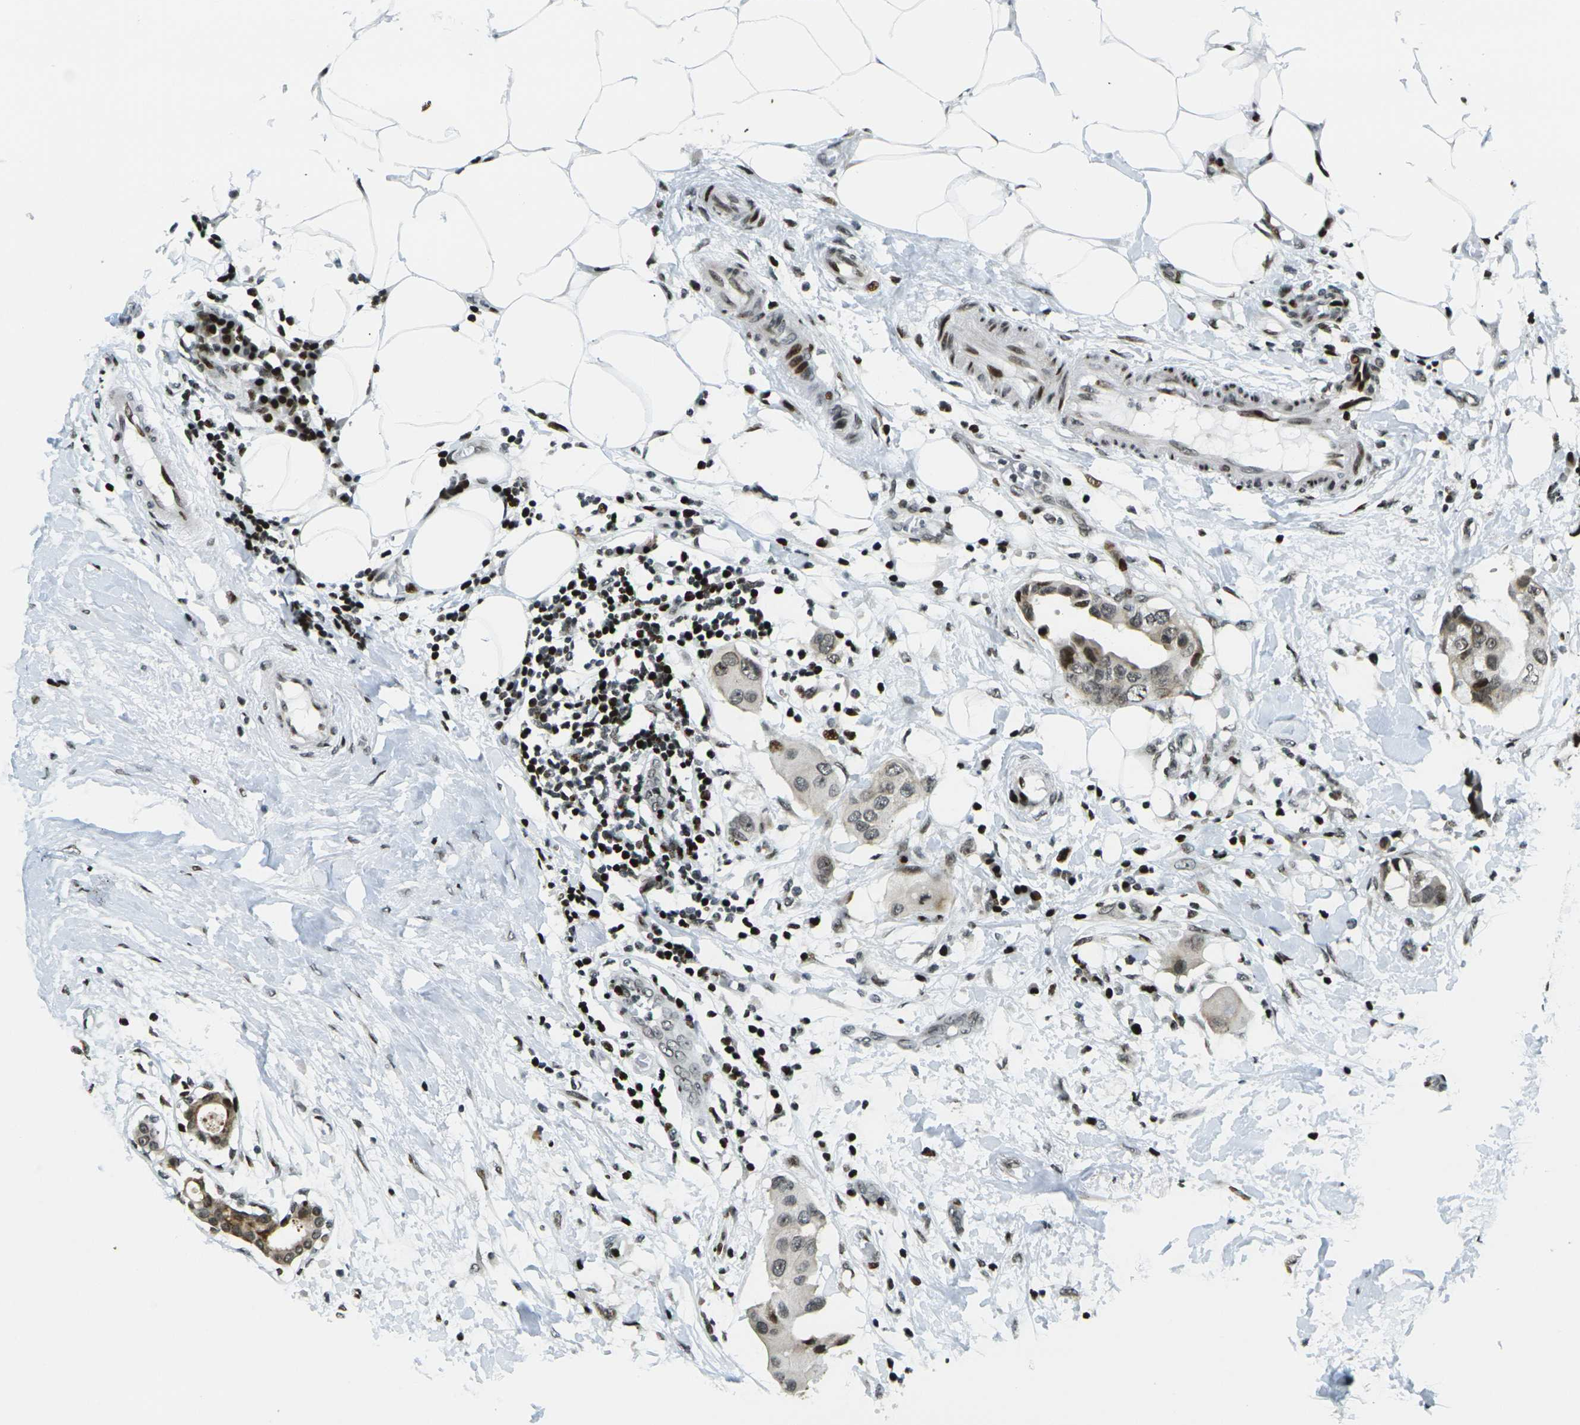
{"staining": {"intensity": "moderate", "quantity": ">75%", "location": "nuclear"}, "tissue": "breast cancer", "cell_type": "Tumor cells", "image_type": "cancer", "snomed": [{"axis": "morphology", "description": "Duct carcinoma"}, {"axis": "topography", "description": "Breast"}], "caption": "DAB immunohistochemical staining of human breast cancer shows moderate nuclear protein positivity in about >75% of tumor cells.", "gene": "H3-3A", "patient": {"sex": "female", "age": 40}}